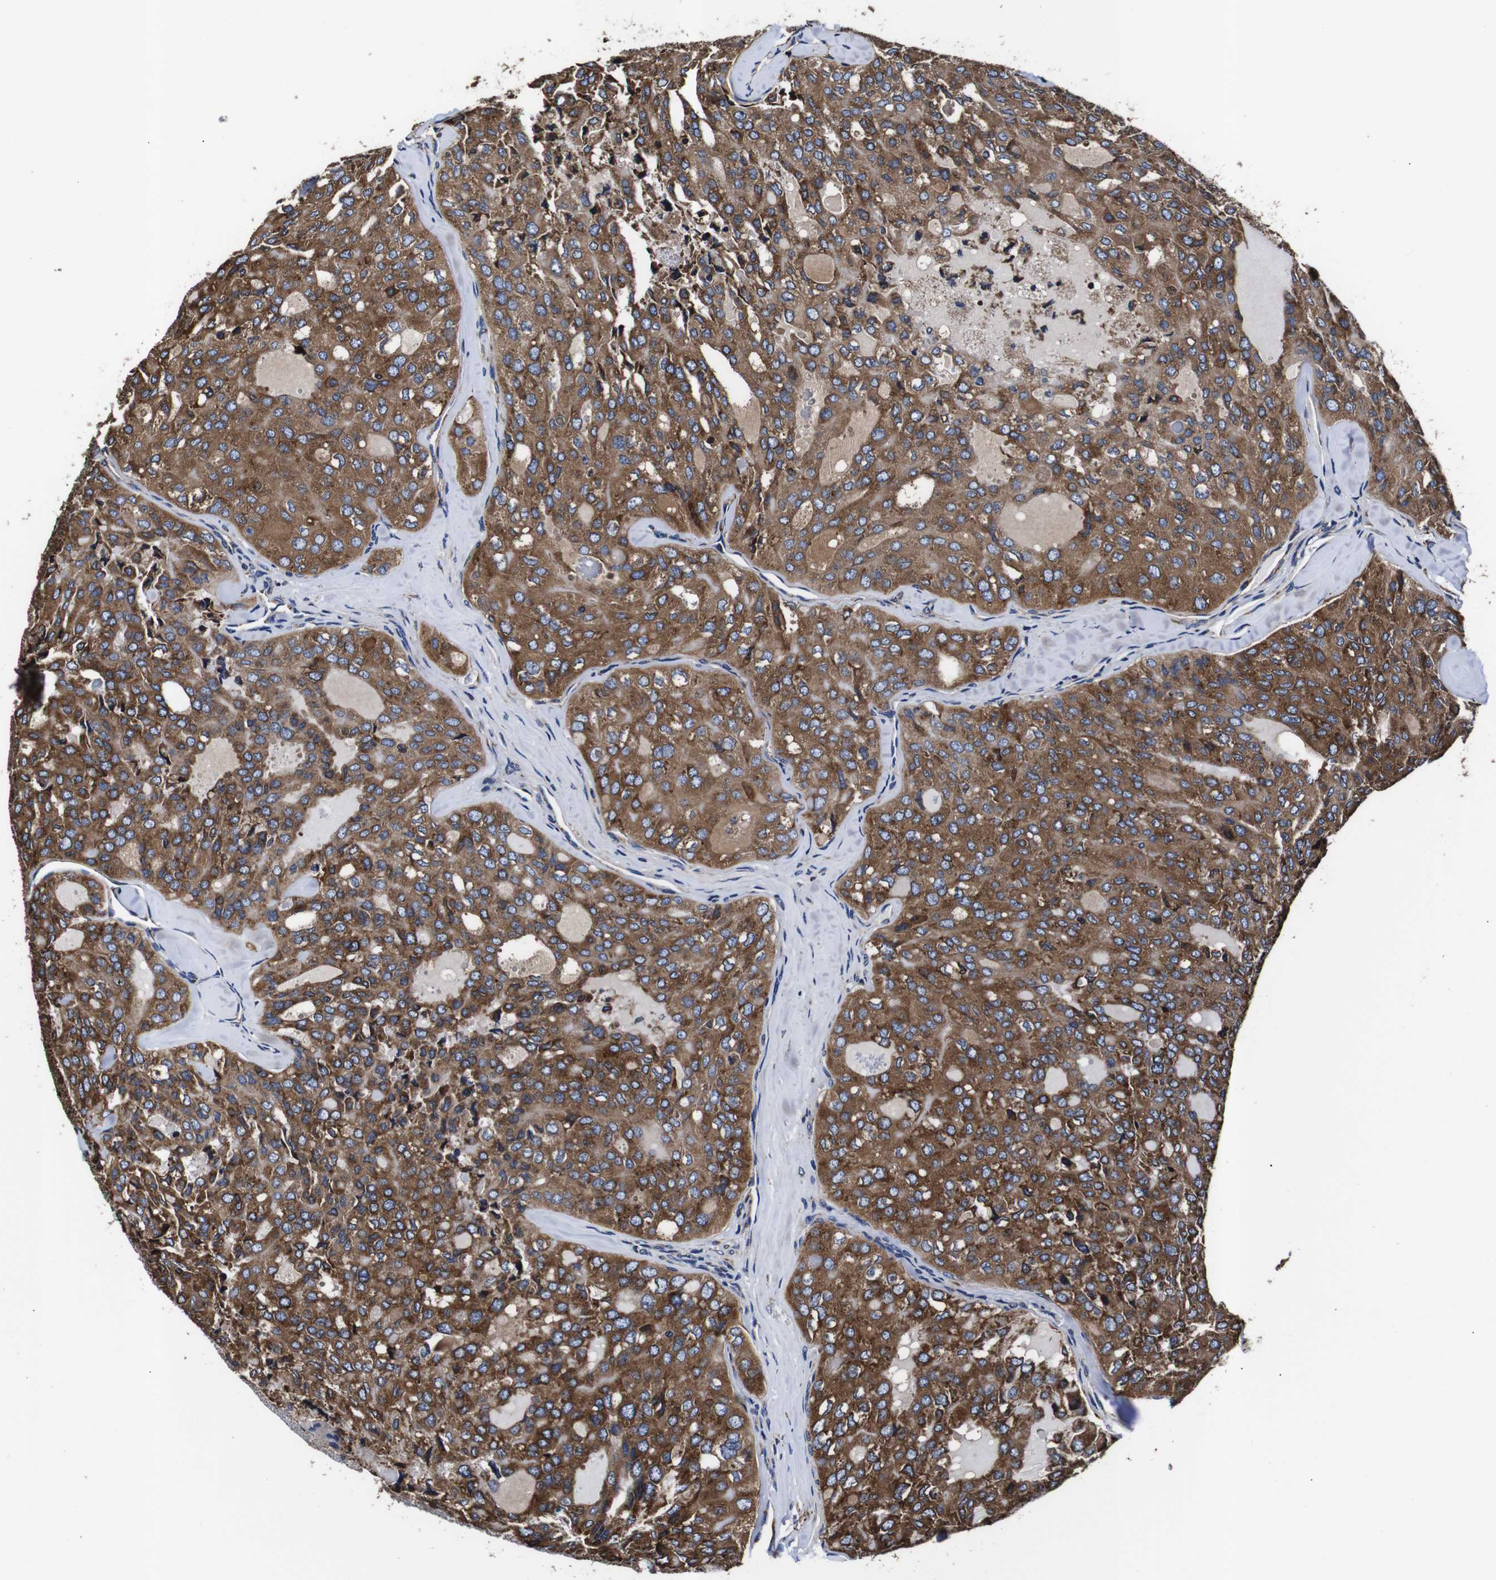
{"staining": {"intensity": "moderate", "quantity": ">75%", "location": "cytoplasmic/membranous"}, "tissue": "thyroid cancer", "cell_type": "Tumor cells", "image_type": "cancer", "snomed": [{"axis": "morphology", "description": "Follicular adenoma carcinoma, NOS"}, {"axis": "topography", "description": "Thyroid gland"}], "caption": "An image of thyroid cancer stained for a protein demonstrates moderate cytoplasmic/membranous brown staining in tumor cells.", "gene": "PPIB", "patient": {"sex": "male", "age": 75}}